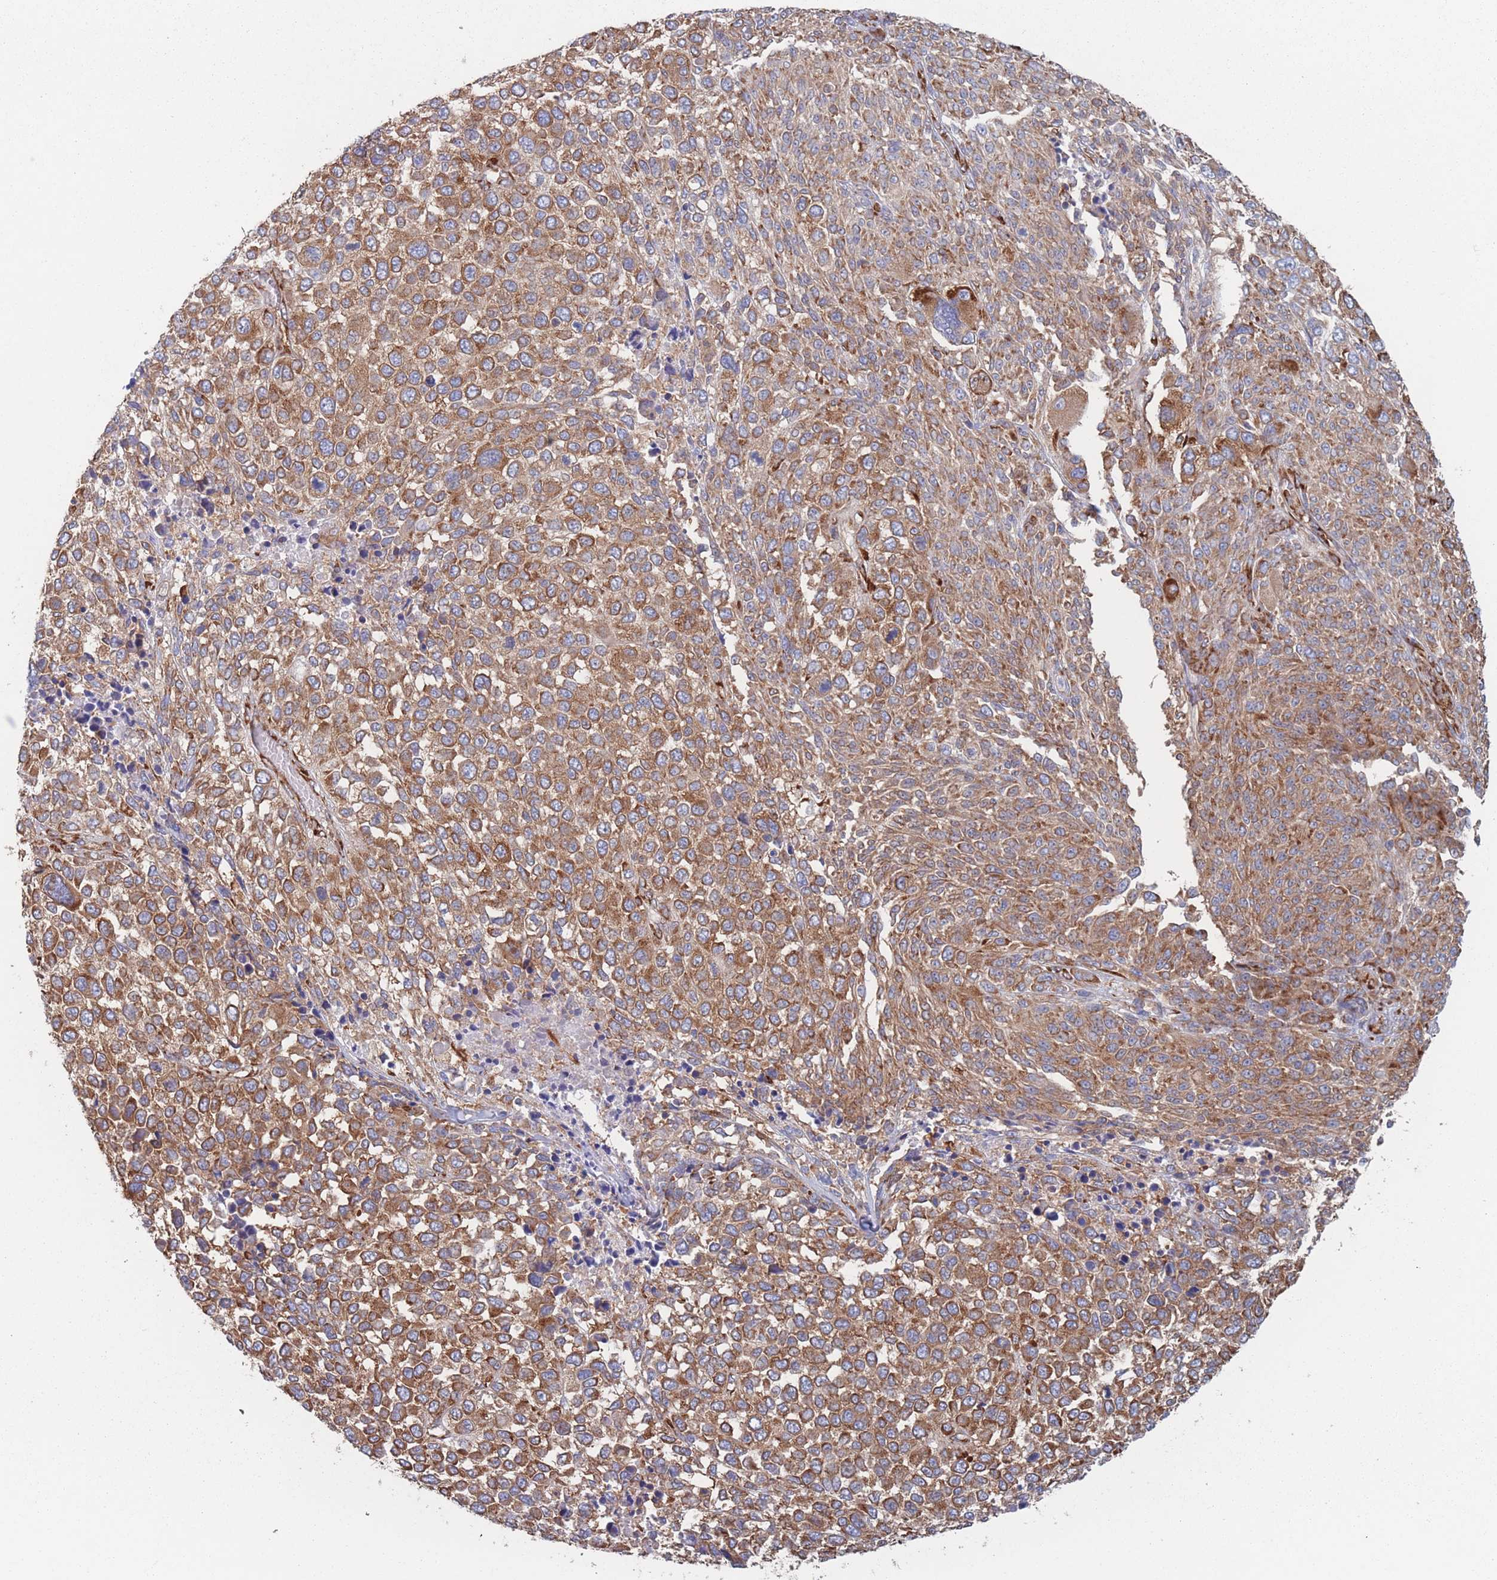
{"staining": {"intensity": "moderate", "quantity": ">75%", "location": "cytoplasmic/membranous"}, "tissue": "melanoma", "cell_type": "Tumor cells", "image_type": "cancer", "snomed": [{"axis": "morphology", "description": "Malignant melanoma, NOS"}, {"axis": "topography", "description": "Skin of trunk"}], "caption": "This is a micrograph of immunohistochemistry staining of melanoma, which shows moderate staining in the cytoplasmic/membranous of tumor cells.", "gene": "EEF1B2", "patient": {"sex": "male", "age": 71}}